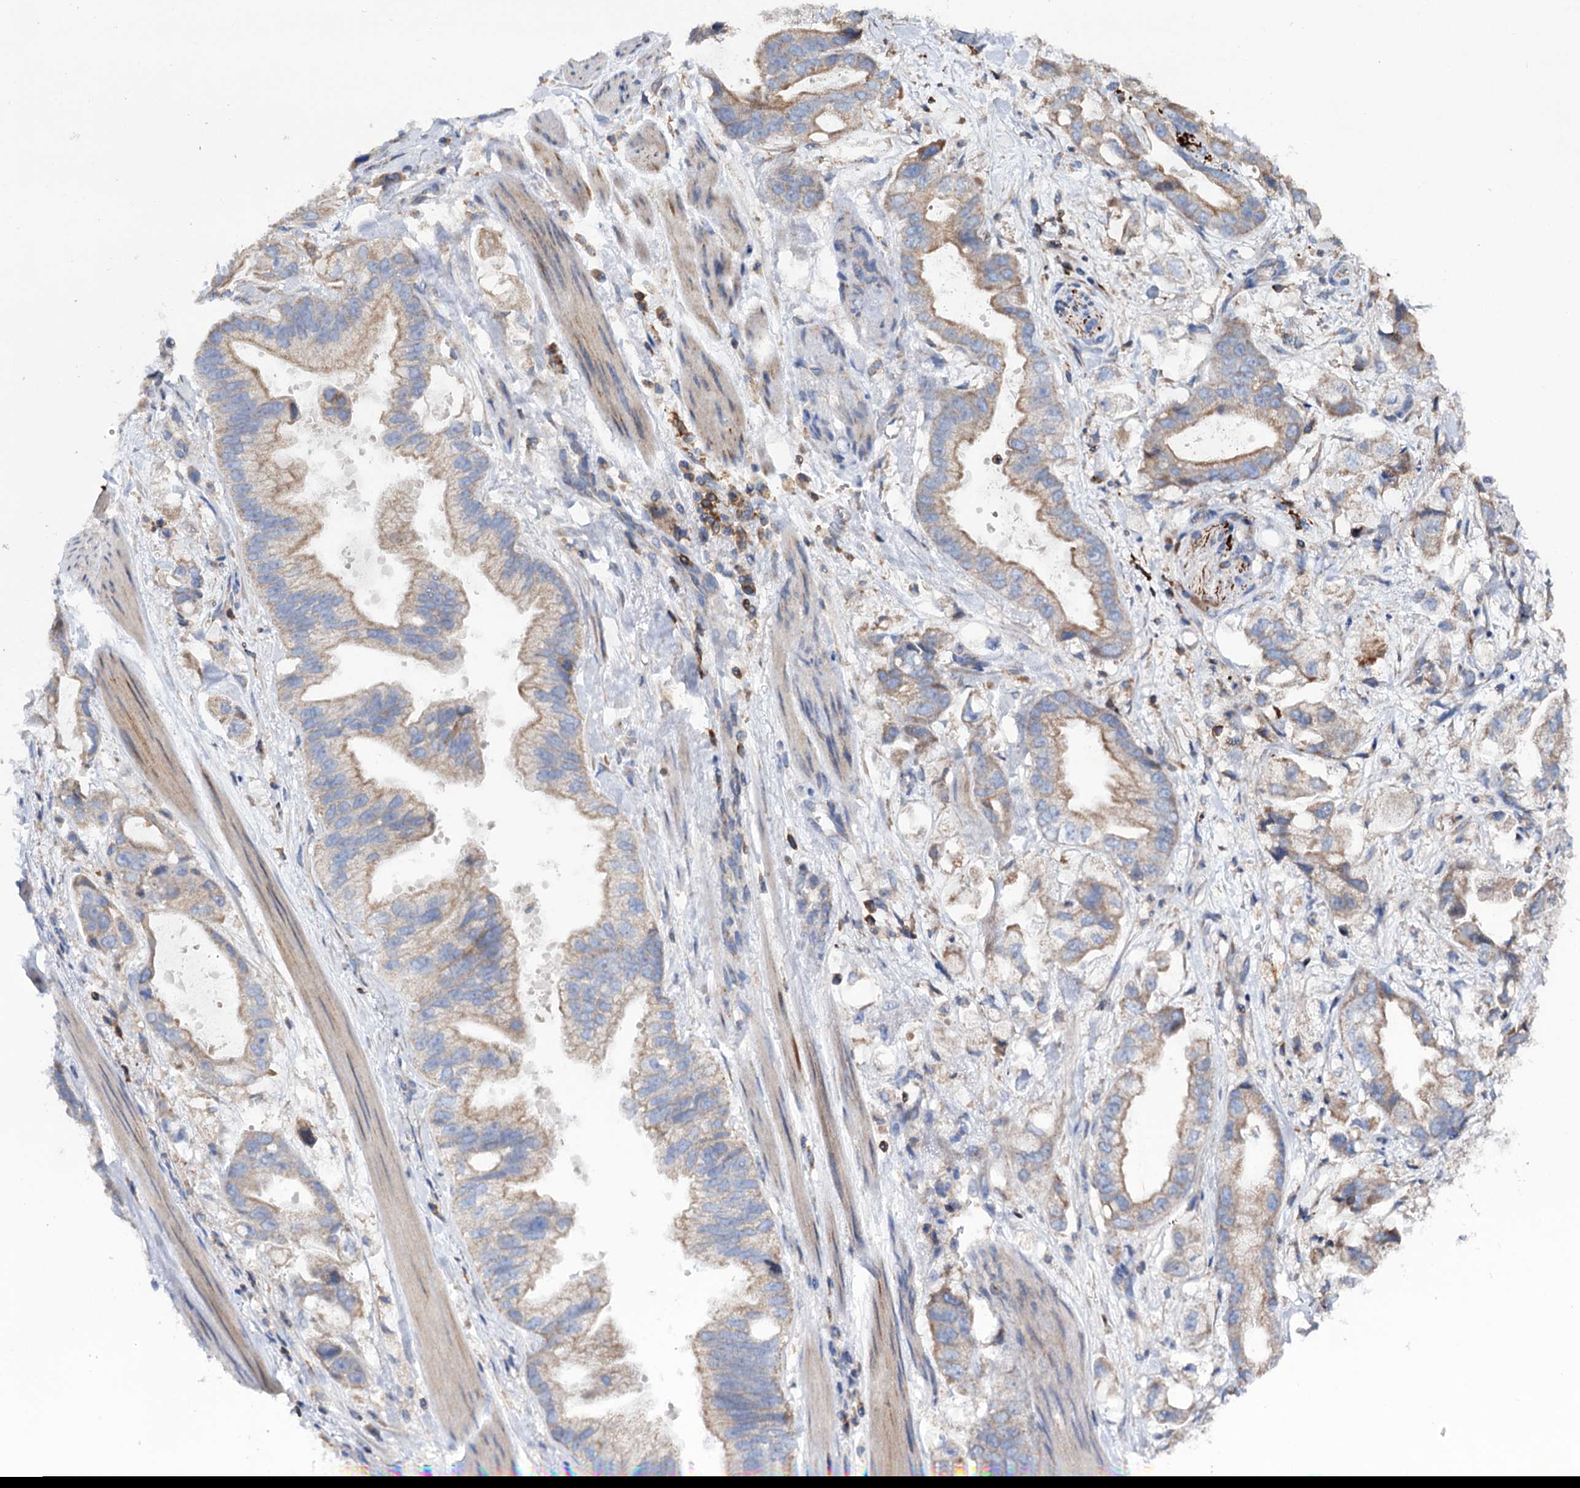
{"staining": {"intensity": "moderate", "quantity": "25%-75%", "location": "cytoplasmic/membranous"}, "tissue": "stomach cancer", "cell_type": "Tumor cells", "image_type": "cancer", "snomed": [{"axis": "morphology", "description": "Adenocarcinoma, NOS"}, {"axis": "topography", "description": "Stomach"}], "caption": "Stomach cancer stained with immunohistochemistry displays moderate cytoplasmic/membranous expression in about 25%-75% of tumor cells.", "gene": "UBASH3B", "patient": {"sex": "male", "age": 62}}